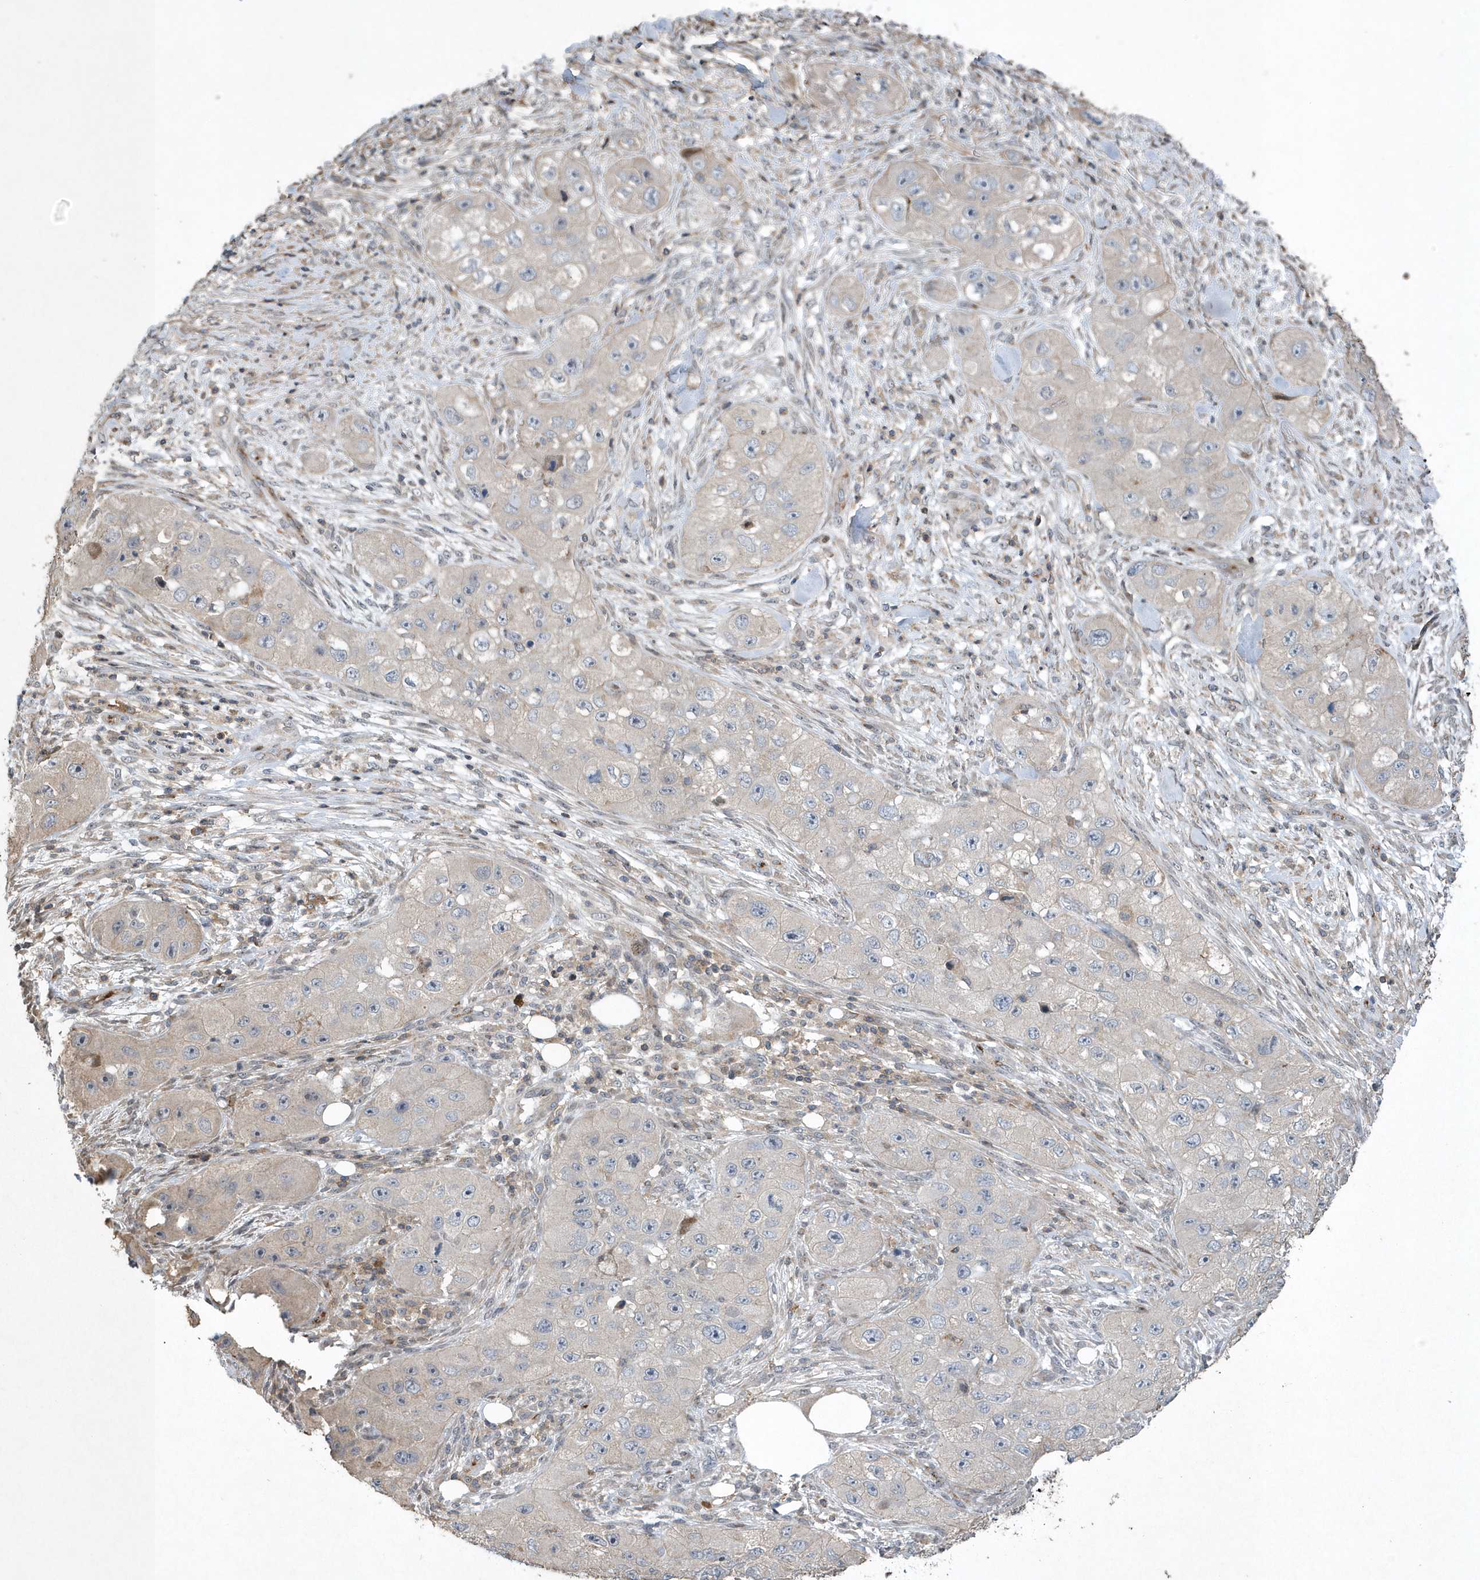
{"staining": {"intensity": "negative", "quantity": "none", "location": "none"}, "tissue": "skin cancer", "cell_type": "Tumor cells", "image_type": "cancer", "snomed": [{"axis": "morphology", "description": "Squamous cell carcinoma, NOS"}, {"axis": "topography", "description": "Skin"}, {"axis": "topography", "description": "Subcutis"}], "caption": "The immunohistochemistry photomicrograph has no significant positivity in tumor cells of skin cancer tissue.", "gene": "N4BP2", "patient": {"sex": "male", "age": 73}}